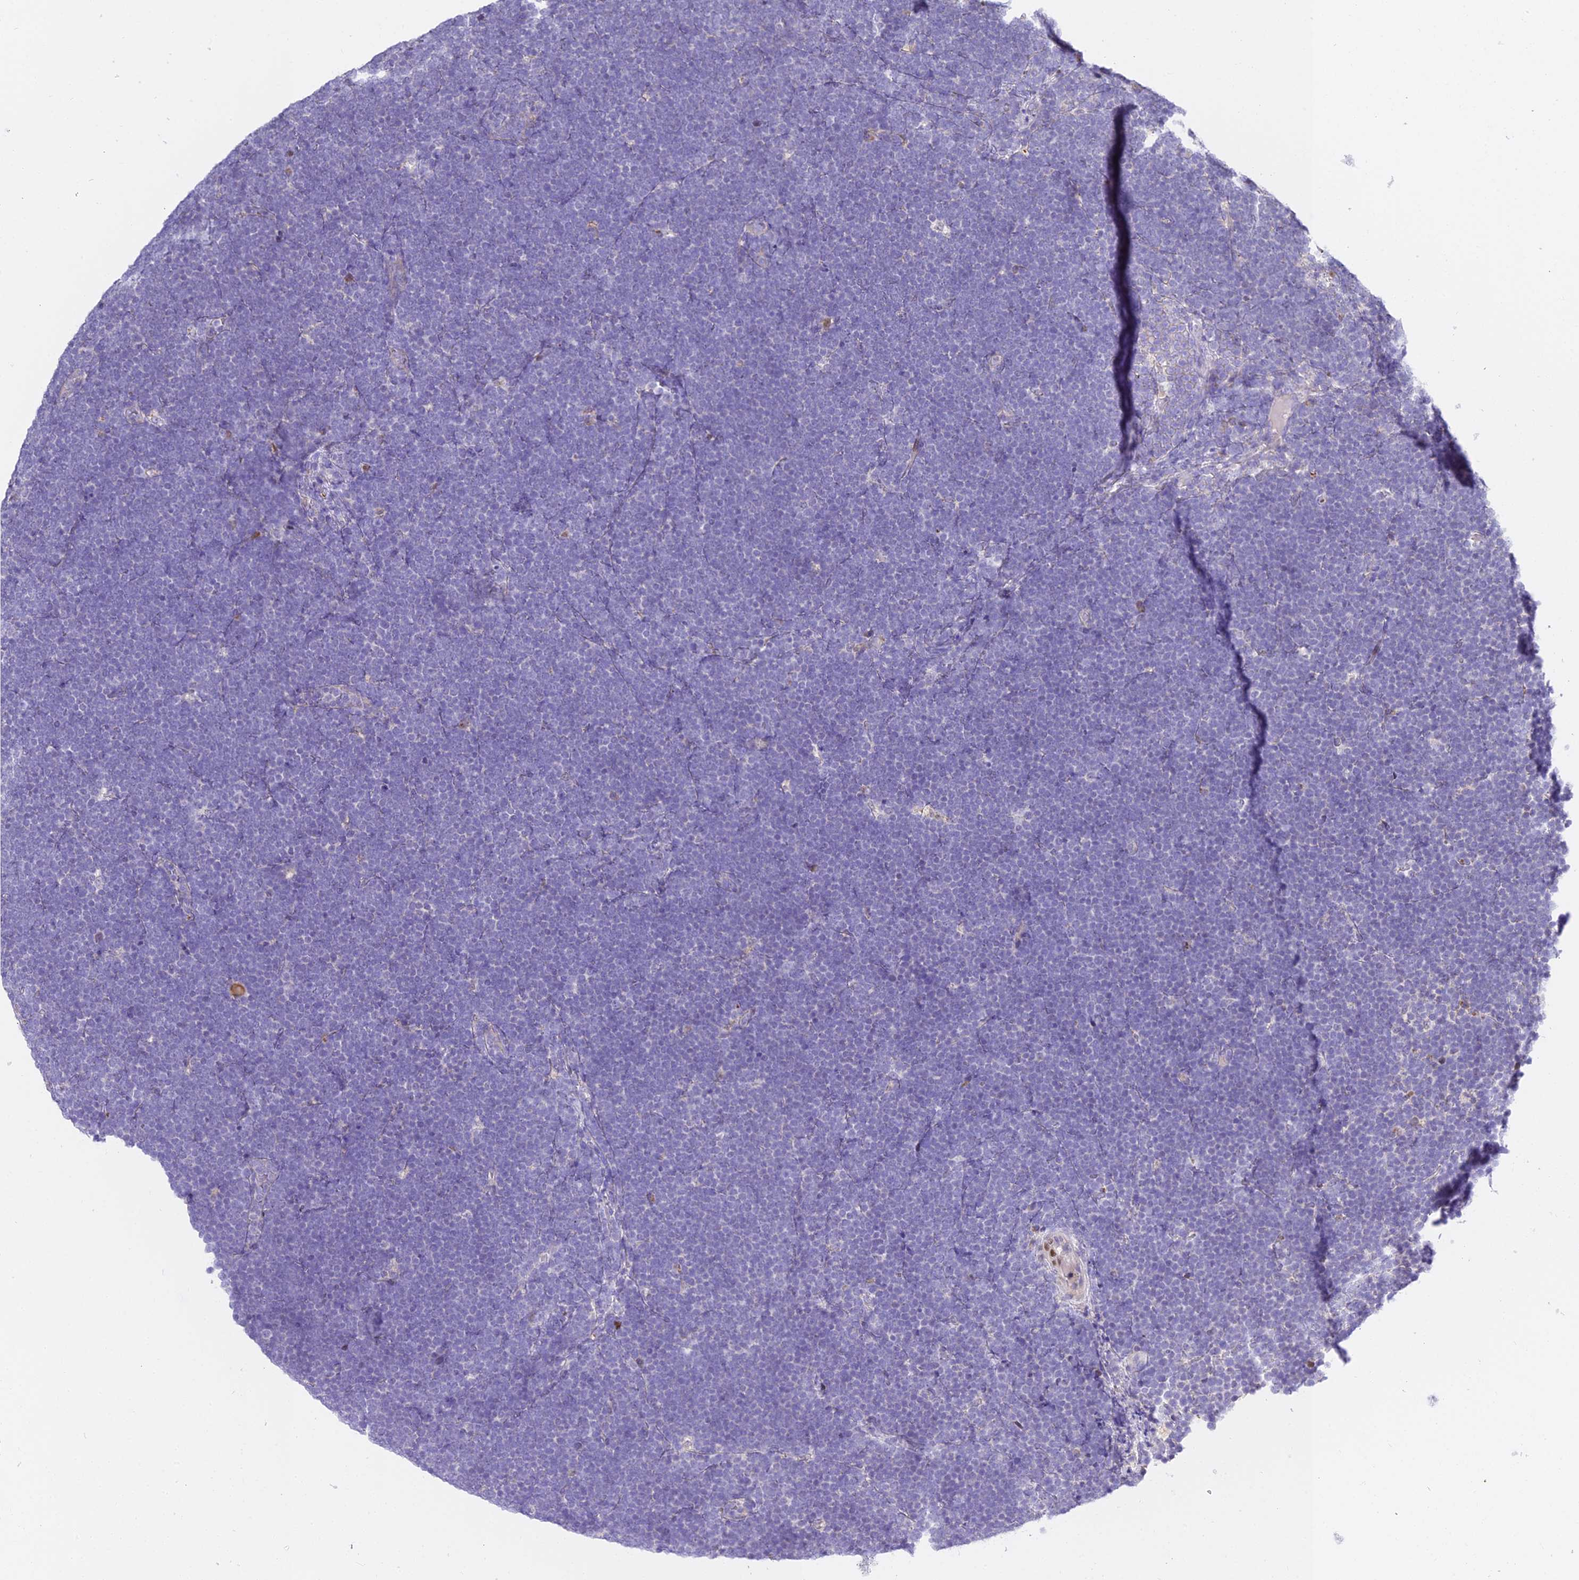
{"staining": {"intensity": "negative", "quantity": "none", "location": "none"}, "tissue": "lymphoma", "cell_type": "Tumor cells", "image_type": "cancer", "snomed": [{"axis": "morphology", "description": "Malignant lymphoma, non-Hodgkin's type, High grade"}, {"axis": "topography", "description": "Lymph node"}], "caption": "This is an IHC histopathology image of lymphoma. There is no positivity in tumor cells.", "gene": "SERP1", "patient": {"sex": "male", "age": 13}}